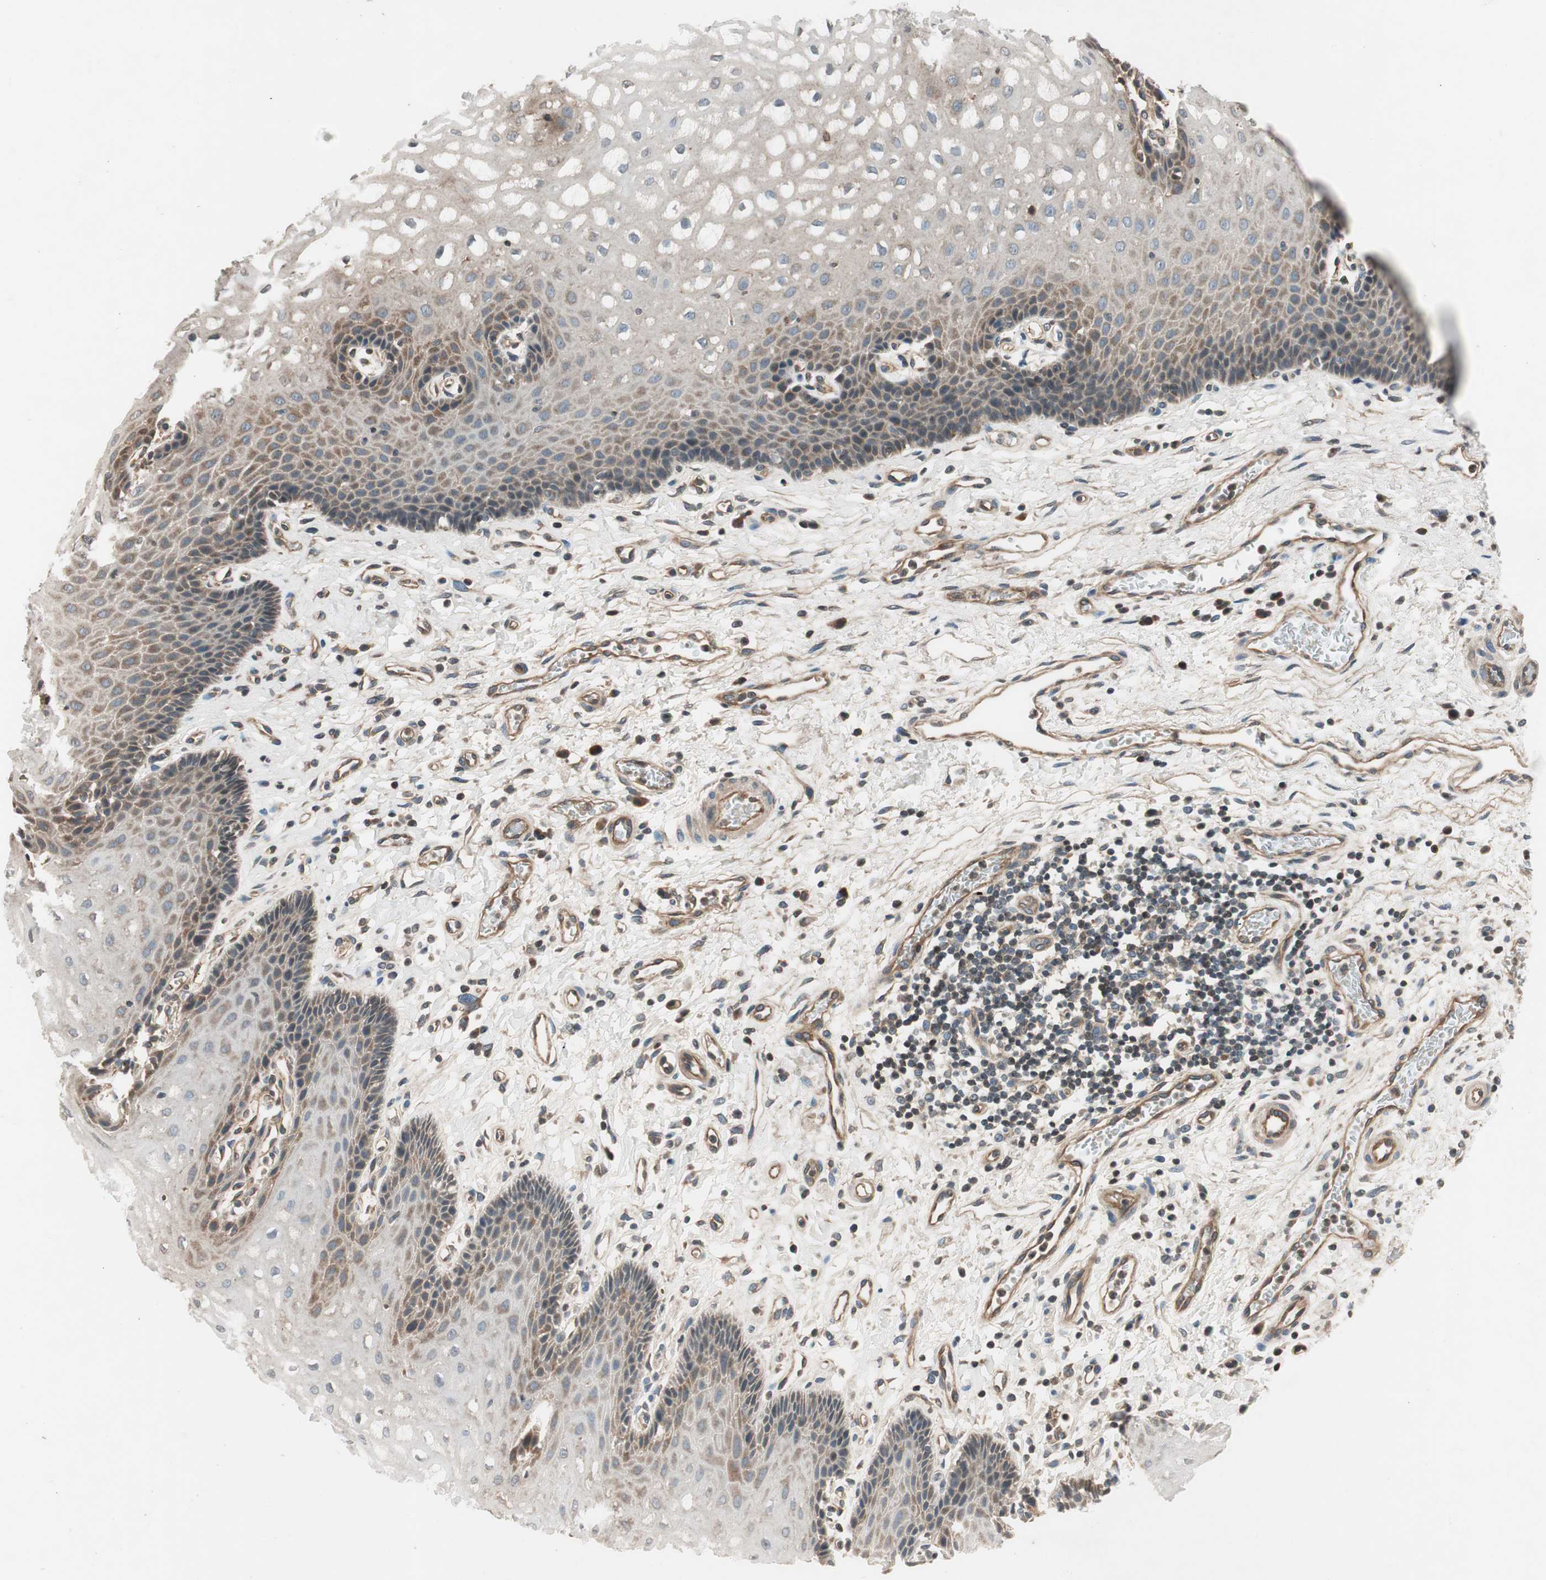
{"staining": {"intensity": "moderate", "quantity": "25%-75%", "location": "cytoplasmic/membranous"}, "tissue": "esophagus", "cell_type": "Squamous epithelial cells", "image_type": "normal", "snomed": [{"axis": "morphology", "description": "Normal tissue, NOS"}, {"axis": "topography", "description": "Esophagus"}], "caption": "Immunohistochemical staining of benign human esophagus reveals 25%-75% levels of moderate cytoplasmic/membranous protein positivity in about 25%-75% of squamous epithelial cells. (Stains: DAB (3,3'-diaminobenzidine) in brown, nuclei in blue, Microscopy: brightfield microscopy at high magnification).", "gene": "GCLM", "patient": {"sex": "male", "age": 54}}